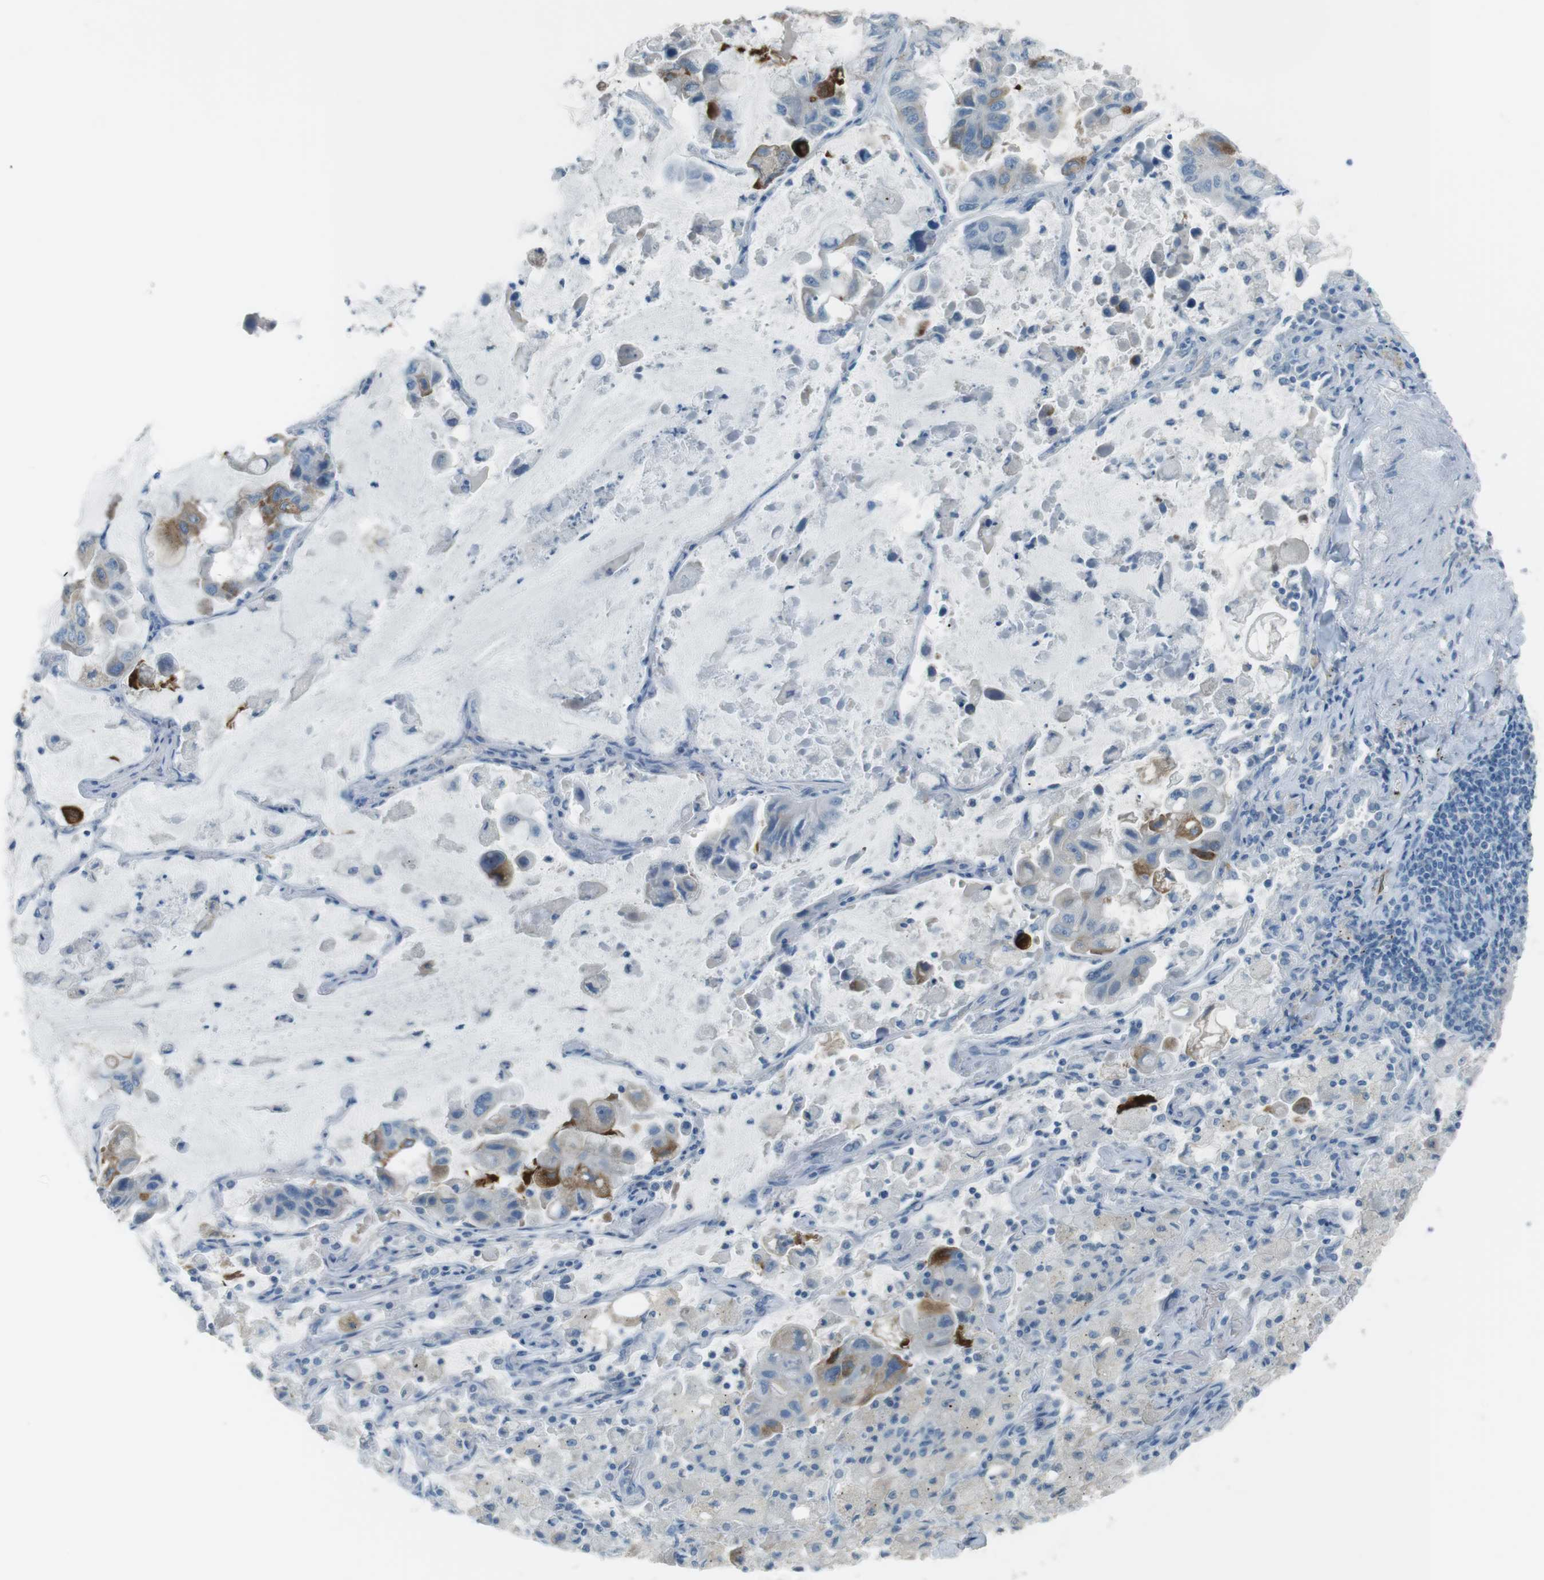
{"staining": {"intensity": "moderate", "quantity": "<25%", "location": "cytoplasmic/membranous"}, "tissue": "lung cancer", "cell_type": "Tumor cells", "image_type": "cancer", "snomed": [{"axis": "morphology", "description": "Adenocarcinoma, NOS"}, {"axis": "topography", "description": "Lung"}], "caption": "Brown immunohistochemical staining in human lung cancer (adenocarcinoma) shows moderate cytoplasmic/membranous positivity in about <25% of tumor cells.", "gene": "TUBB2A", "patient": {"sex": "male", "age": 64}}